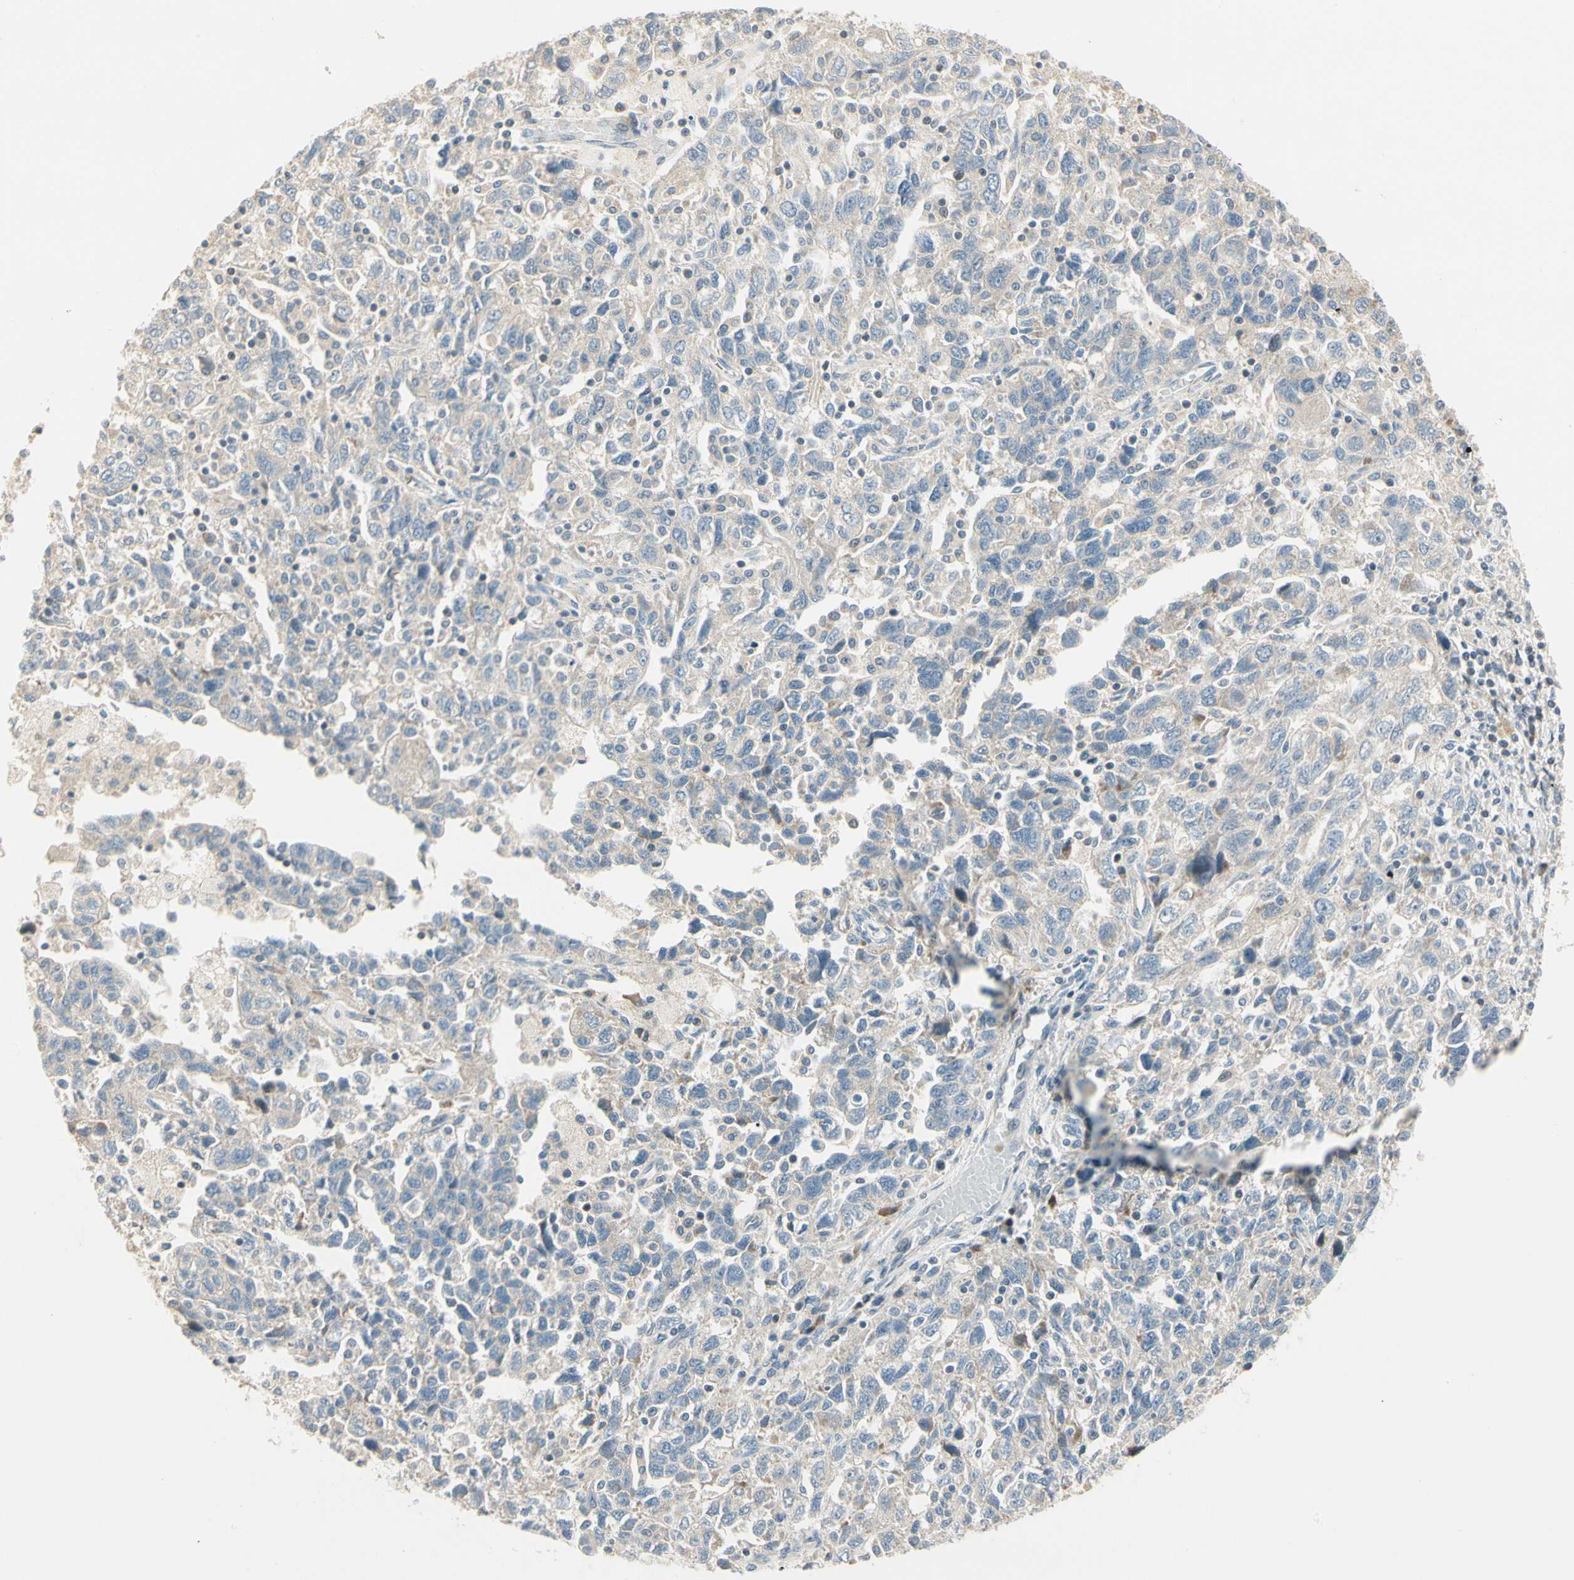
{"staining": {"intensity": "negative", "quantity": "none", "location": "none"}, "tissue": "ovarian cancer", "cell_type": "Tumor cells", "image_type": "cancer", "snomed": [{"axis": "morphology", "description": "Carcinoma, NOS"}, {"axis": "morphology", "description": "Cystadenocarcinoma, serous, NOS"}, {"axis": "topography", "description": "Ovary"}], "caption": "Tumor cells show no significant staining in carcinoma (ovarian).", "gene": "ADGRA3", "patient": {"sex": "female", "age": 69}}